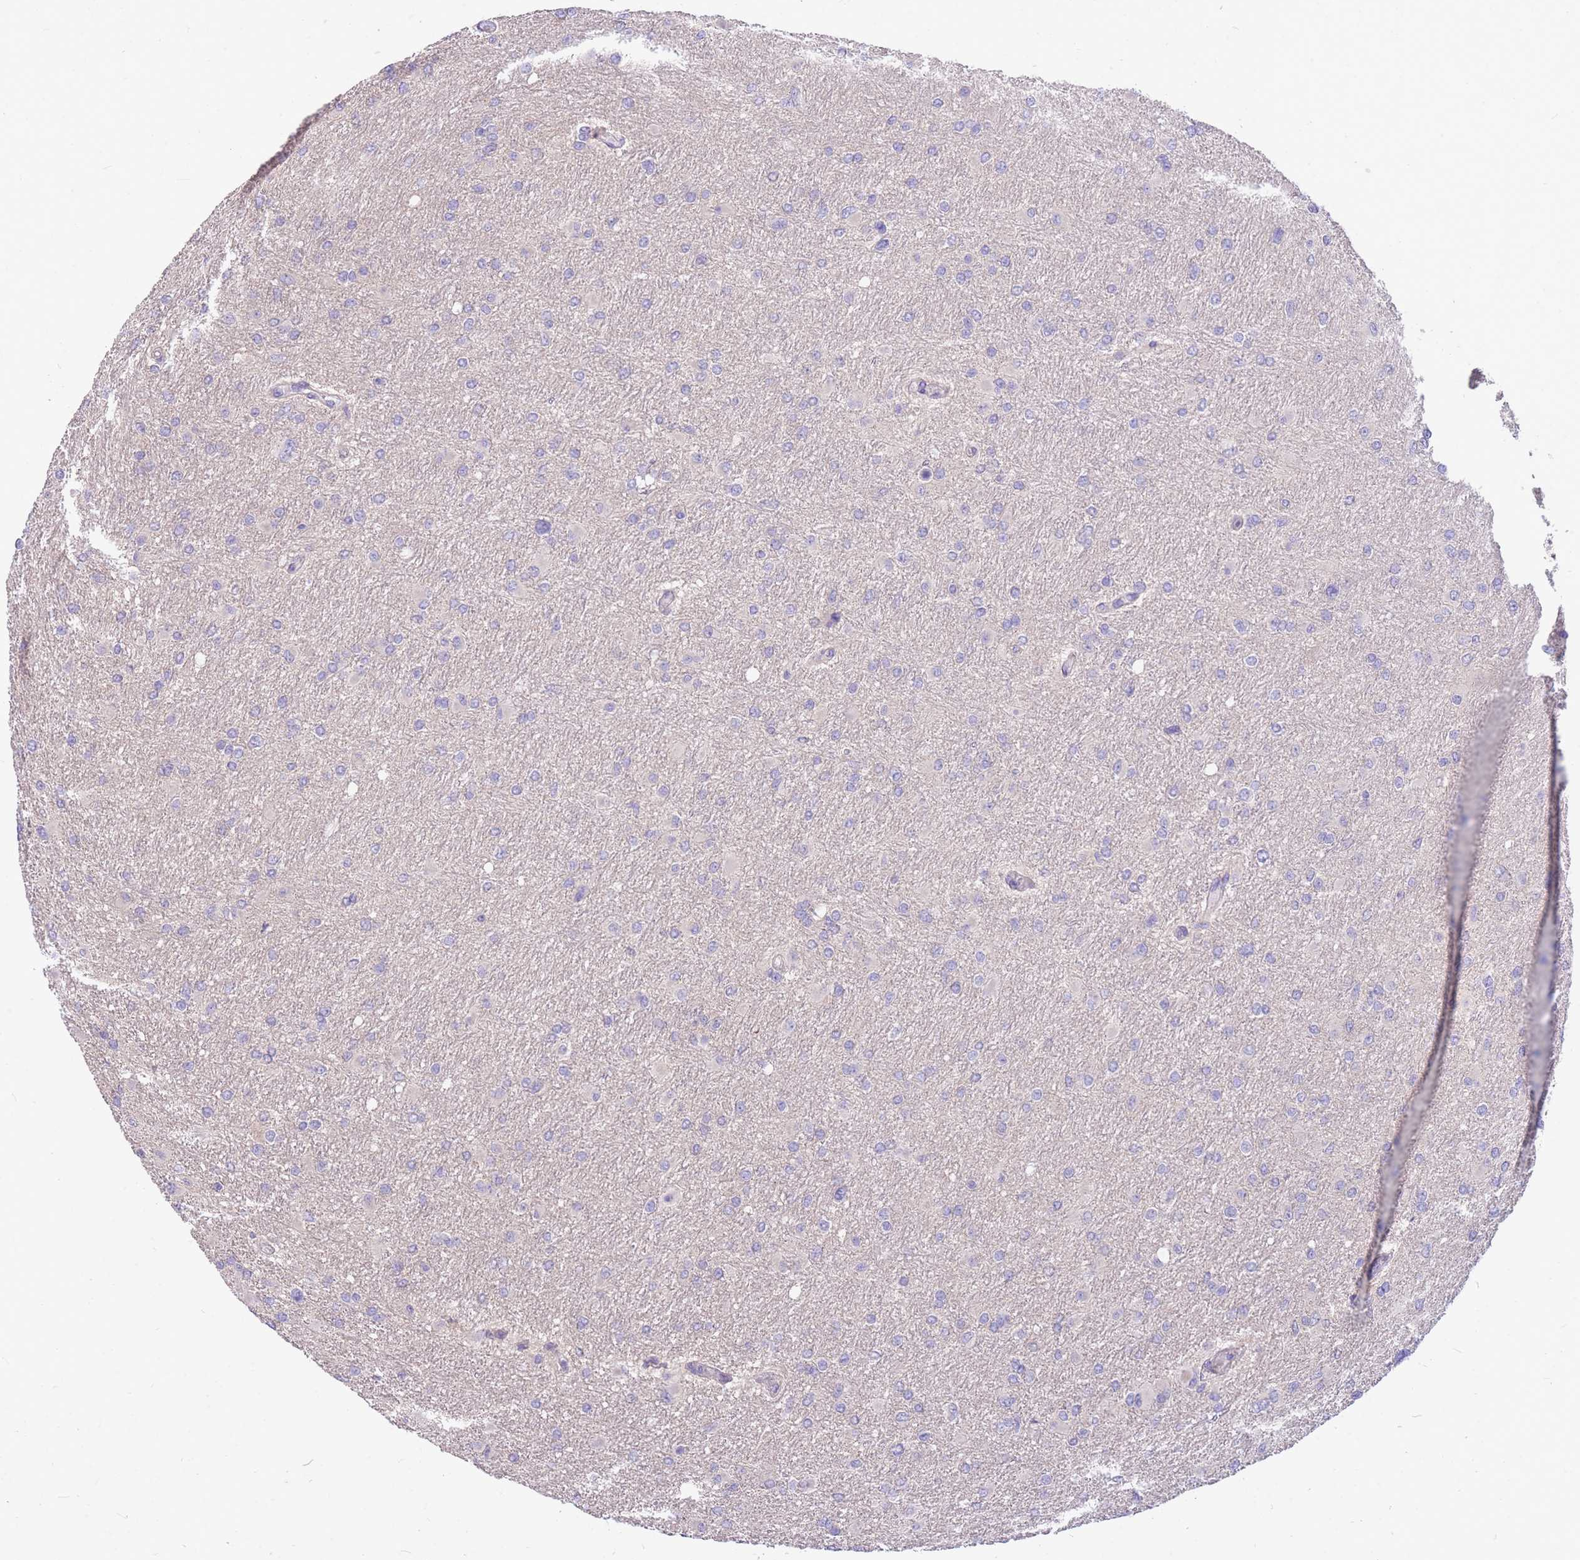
{"staining": {"intensity": "negative", "quantity": "none", "location": "none"}, "tissue": "glioma", "cell_type": "Tumor cells", "image_type": "cancer", "snomed": [{"axis": "morphology", "description": "Glioma, malignant, High grade"}, {"axis": "topography", "description": "Cerebral cortex"}], "caption": "Tumor cells are negative for brown protein staining in glioma.", "gene": "OR5T1", "patient": {"sex": "female", "age": 36}}